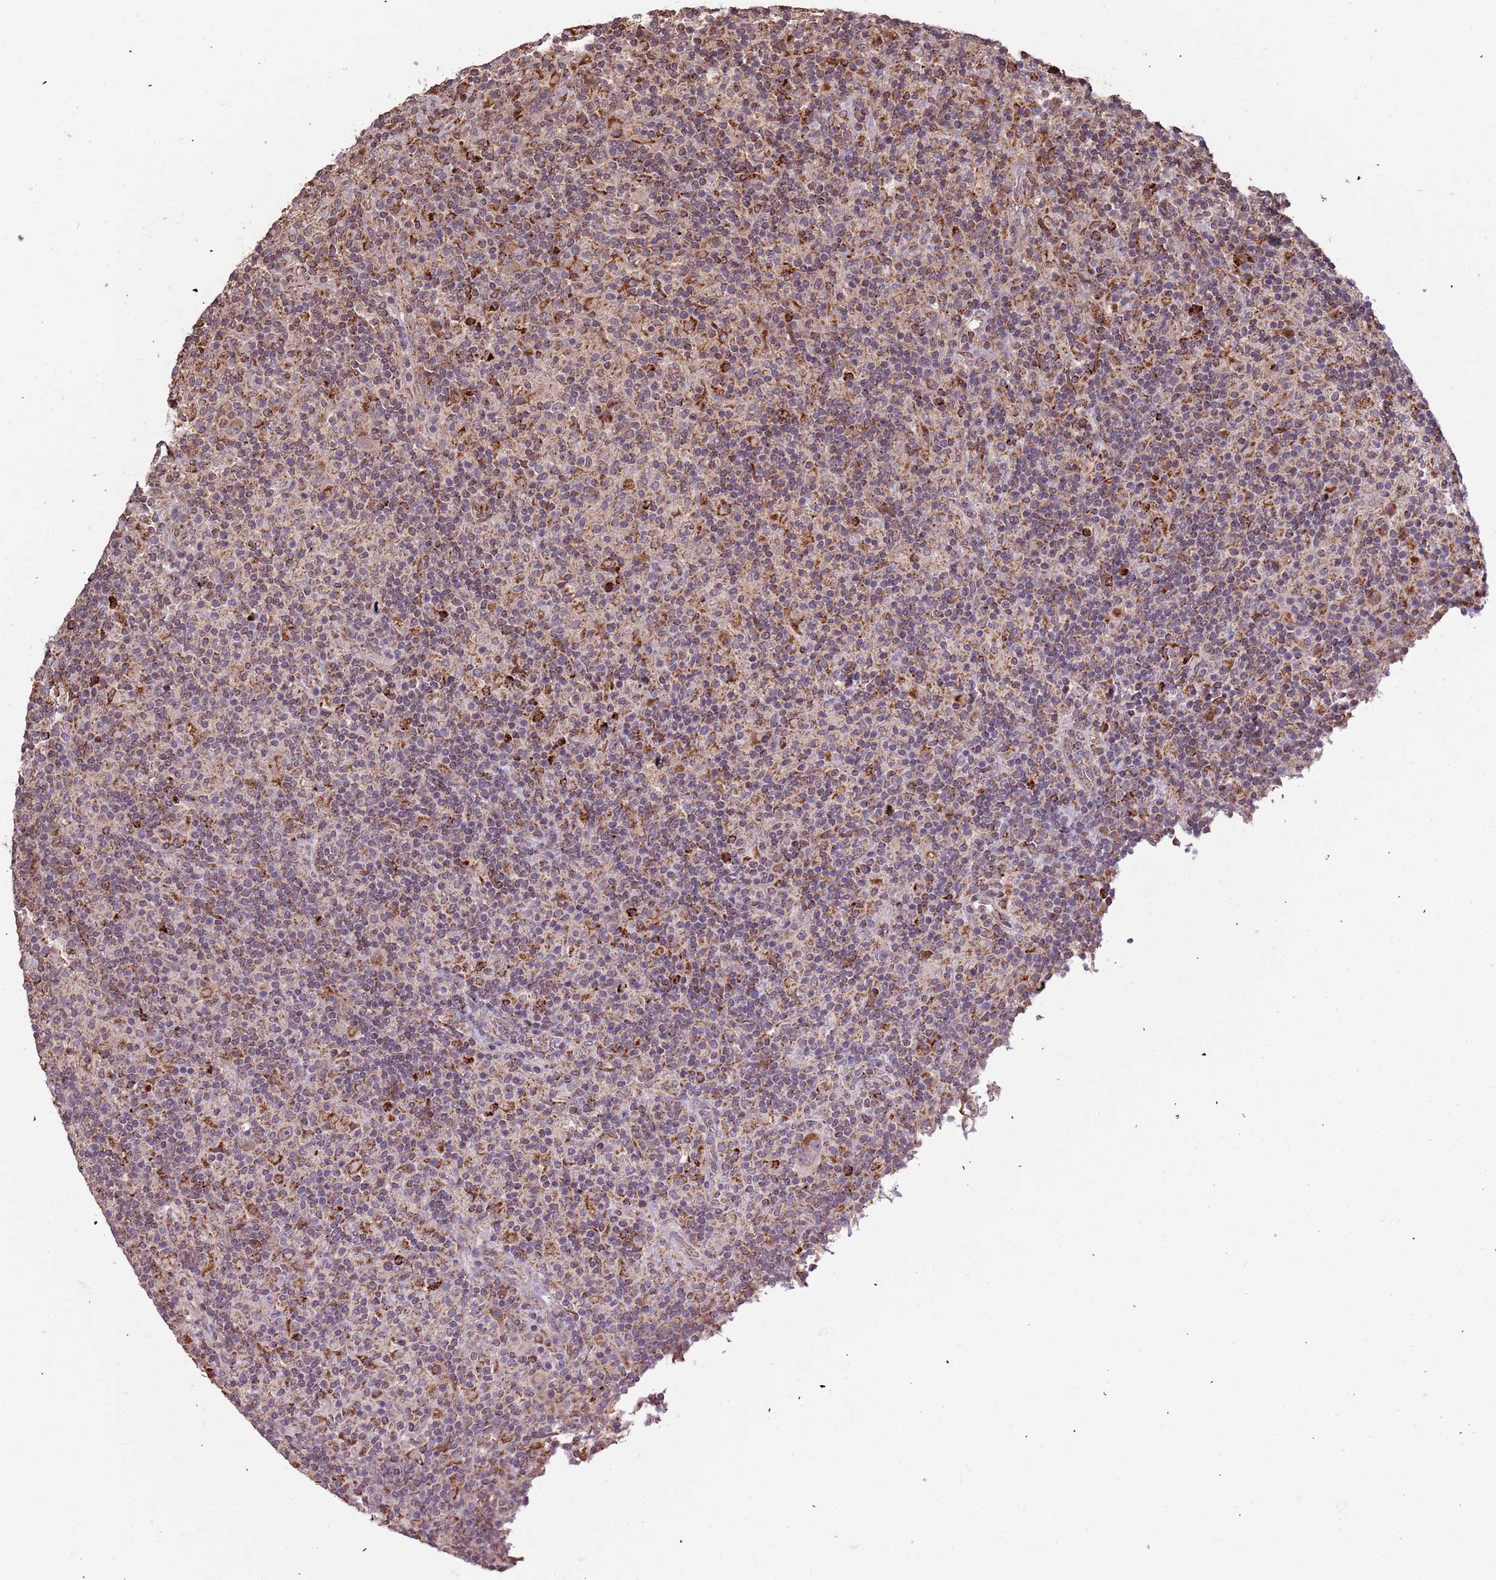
{"staining": {"intensity": "moderate", "quantity": ">75%", "location": "cytoplasmic/membranous"}, "tissue": "lymphoma", "cell_type": "Tumor cells", "image_type": "cancer", "snomed": [{"axis": "morphology", "description": "Hodgkin's disease, NOS"}, {"axis": "topography", "description": "Lymph node"}], "caption": "High-power microscopy captured an IHC micrograph of Hodgkin's disease, revealing moderate cytoplasmic/membranous staining in approximately >75% of tumor cells.", "gene": "IL17RD", "patient": {"sex": "male", "age": 70}}